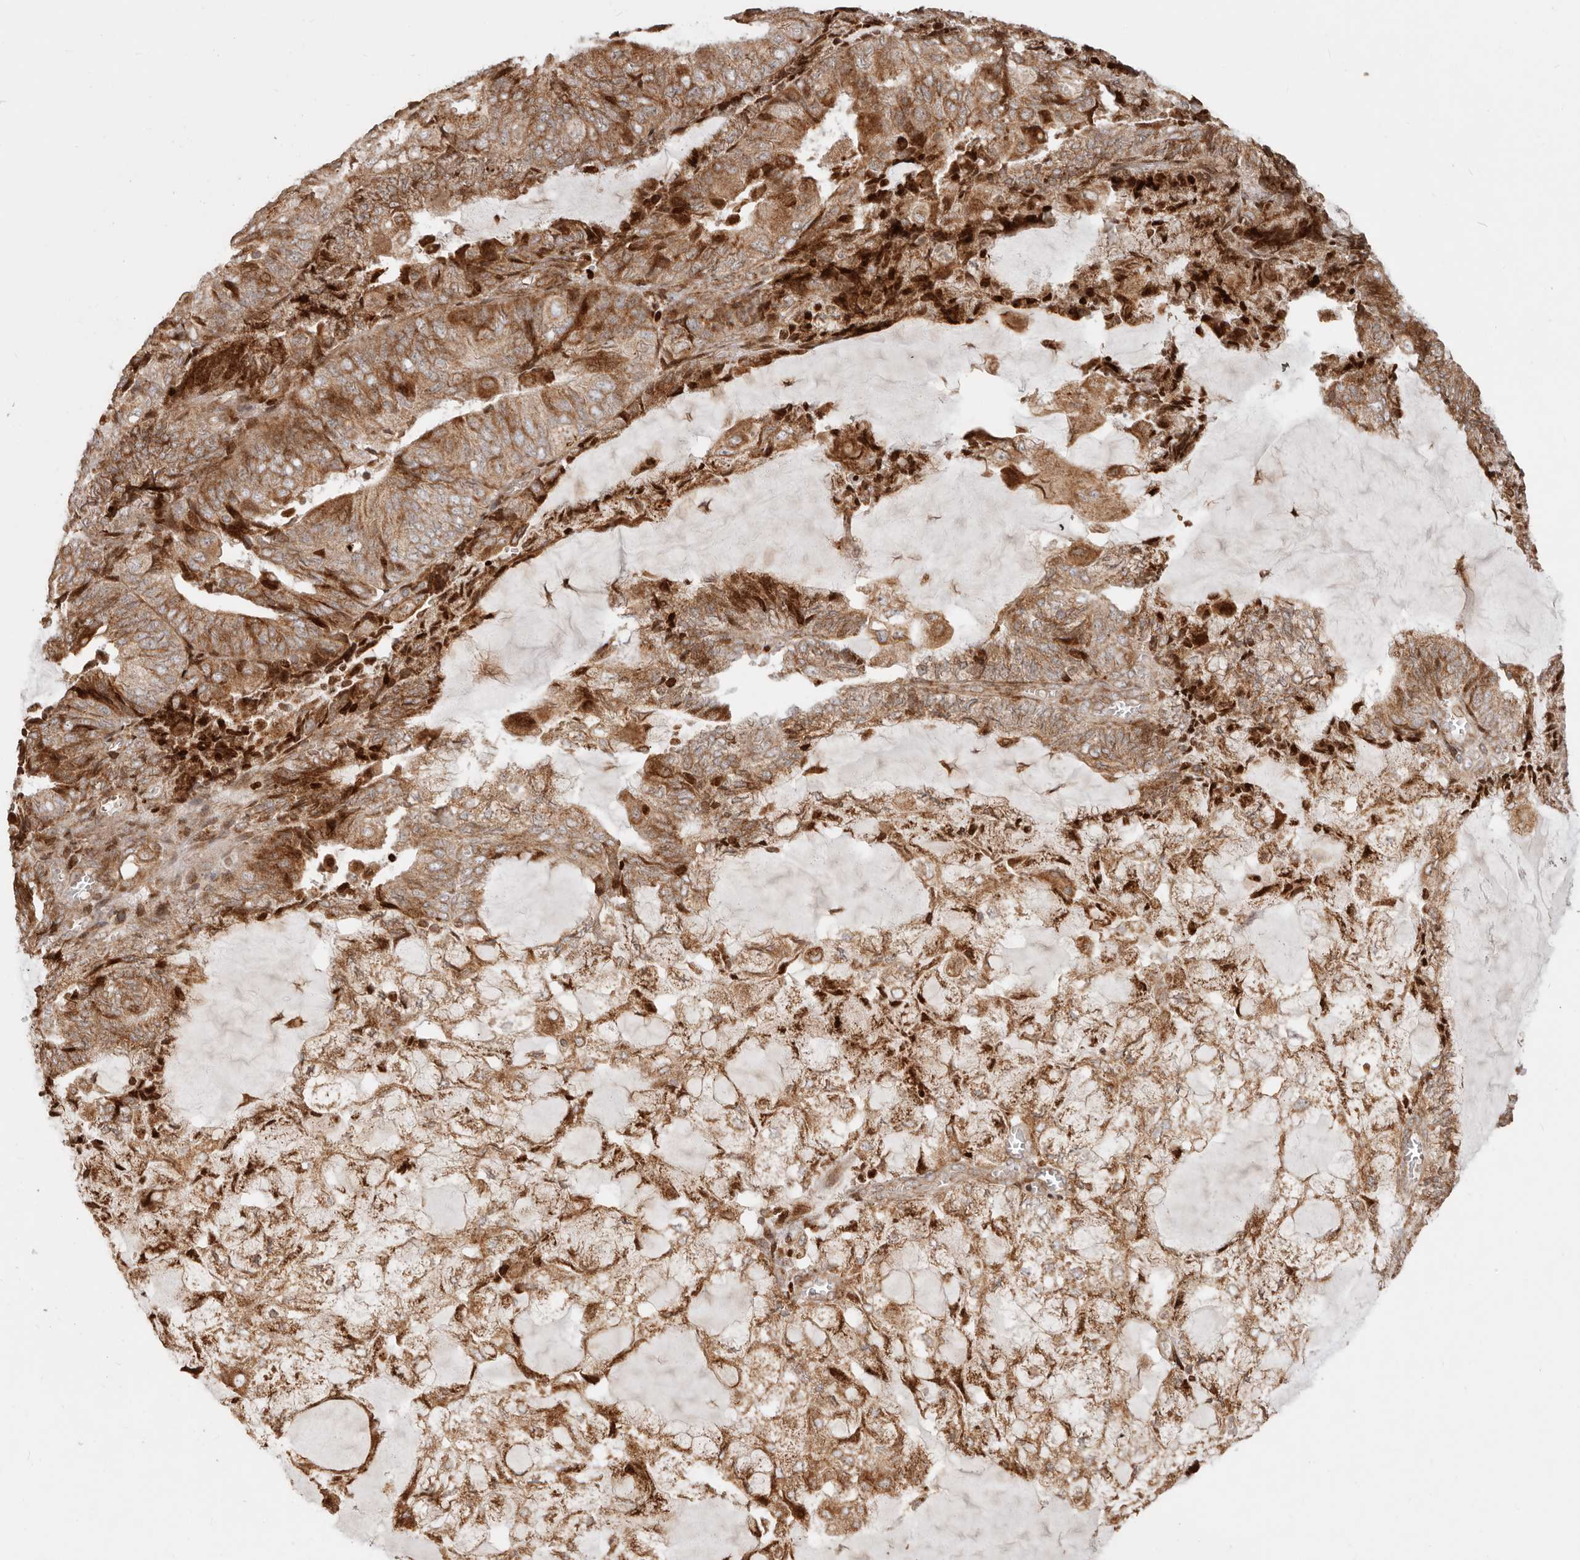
{"staining": {"intensity": "moderate", "quantity": ">75%", "location": "cytoplasmic/membranous"}, "tissue": "endometrial cancer", "cell_type": "Tumor cells", "image_type": "cancer", "snomed": [{"axis": "morphology", "description": "Adenocarcinoma, NOS"}, {"axis": "topography", "description": "Endometrium"}], "caption": "Tumor cells reveal medium levels of moderate cytoplasmic/membranous positivity in about >75% of cells in endometrial cancer. (Brightfield microscopy of DAB IHC at high magnification).", "gene": "TRIM4", "patient": {"sex": "female", "age": 81}}